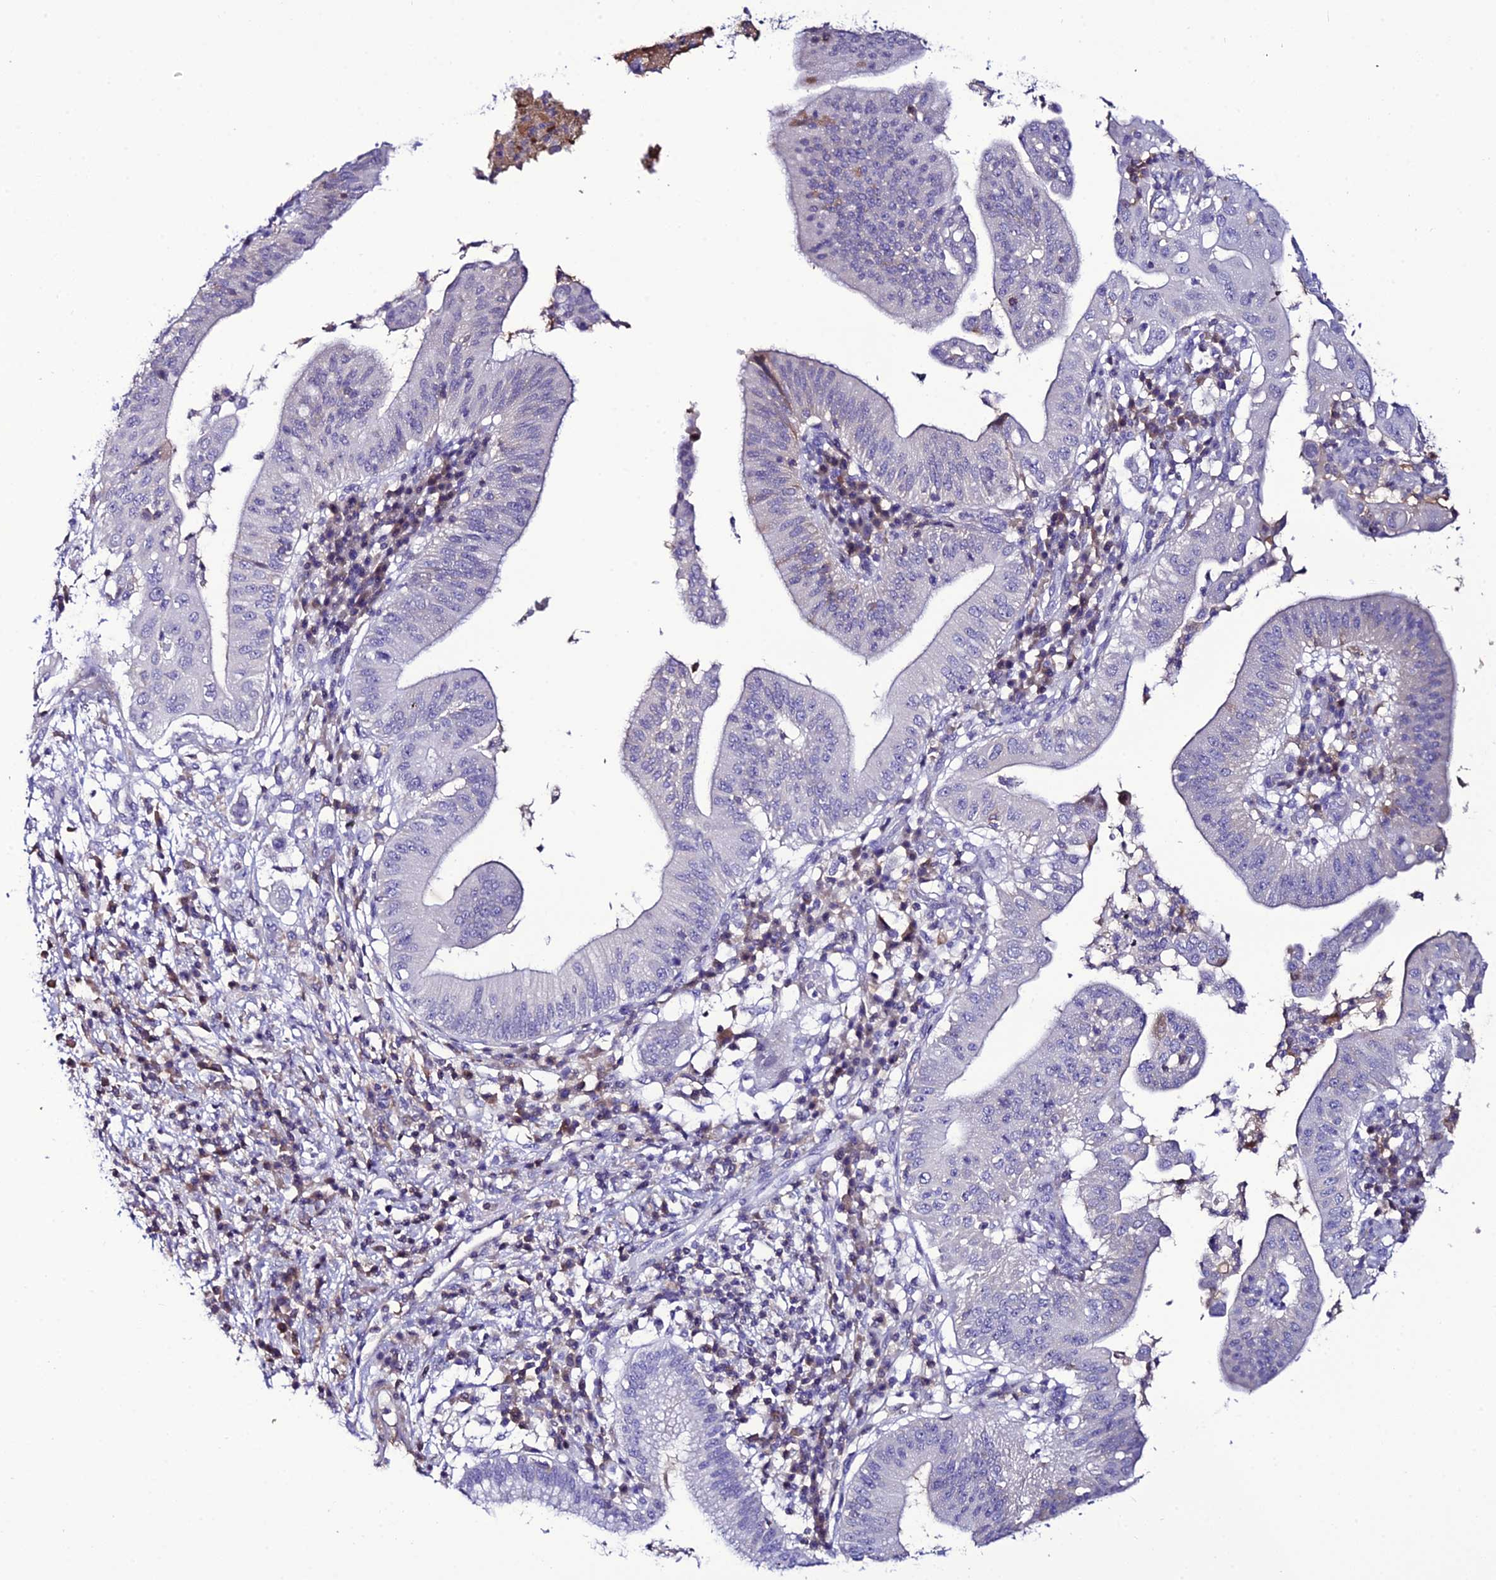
{"staining": {"intensity": "negative", "quantity": "none", "location": "none"}, "tissue": "pancreatic cancer", "cell_type": "Tumor cells", "image_type": "cancer", "snomed": [{"axis": "morphology", "description": "Adenocarcinoma, NOS"}, {"axis": "topography", "description": "Pancreas"}], "caption": "IHC image of human pancreatic cancer stained for a protein (brown), which demonstrates no positivity in tumor cells. The staining was performed using DAB to visualize the protein expression in brown, while the nuclei were stained in blue with hematoxylin (Magnification: 20x).", "gene": "DEFB132", "patient": {"sex": "male", "age": 68}}